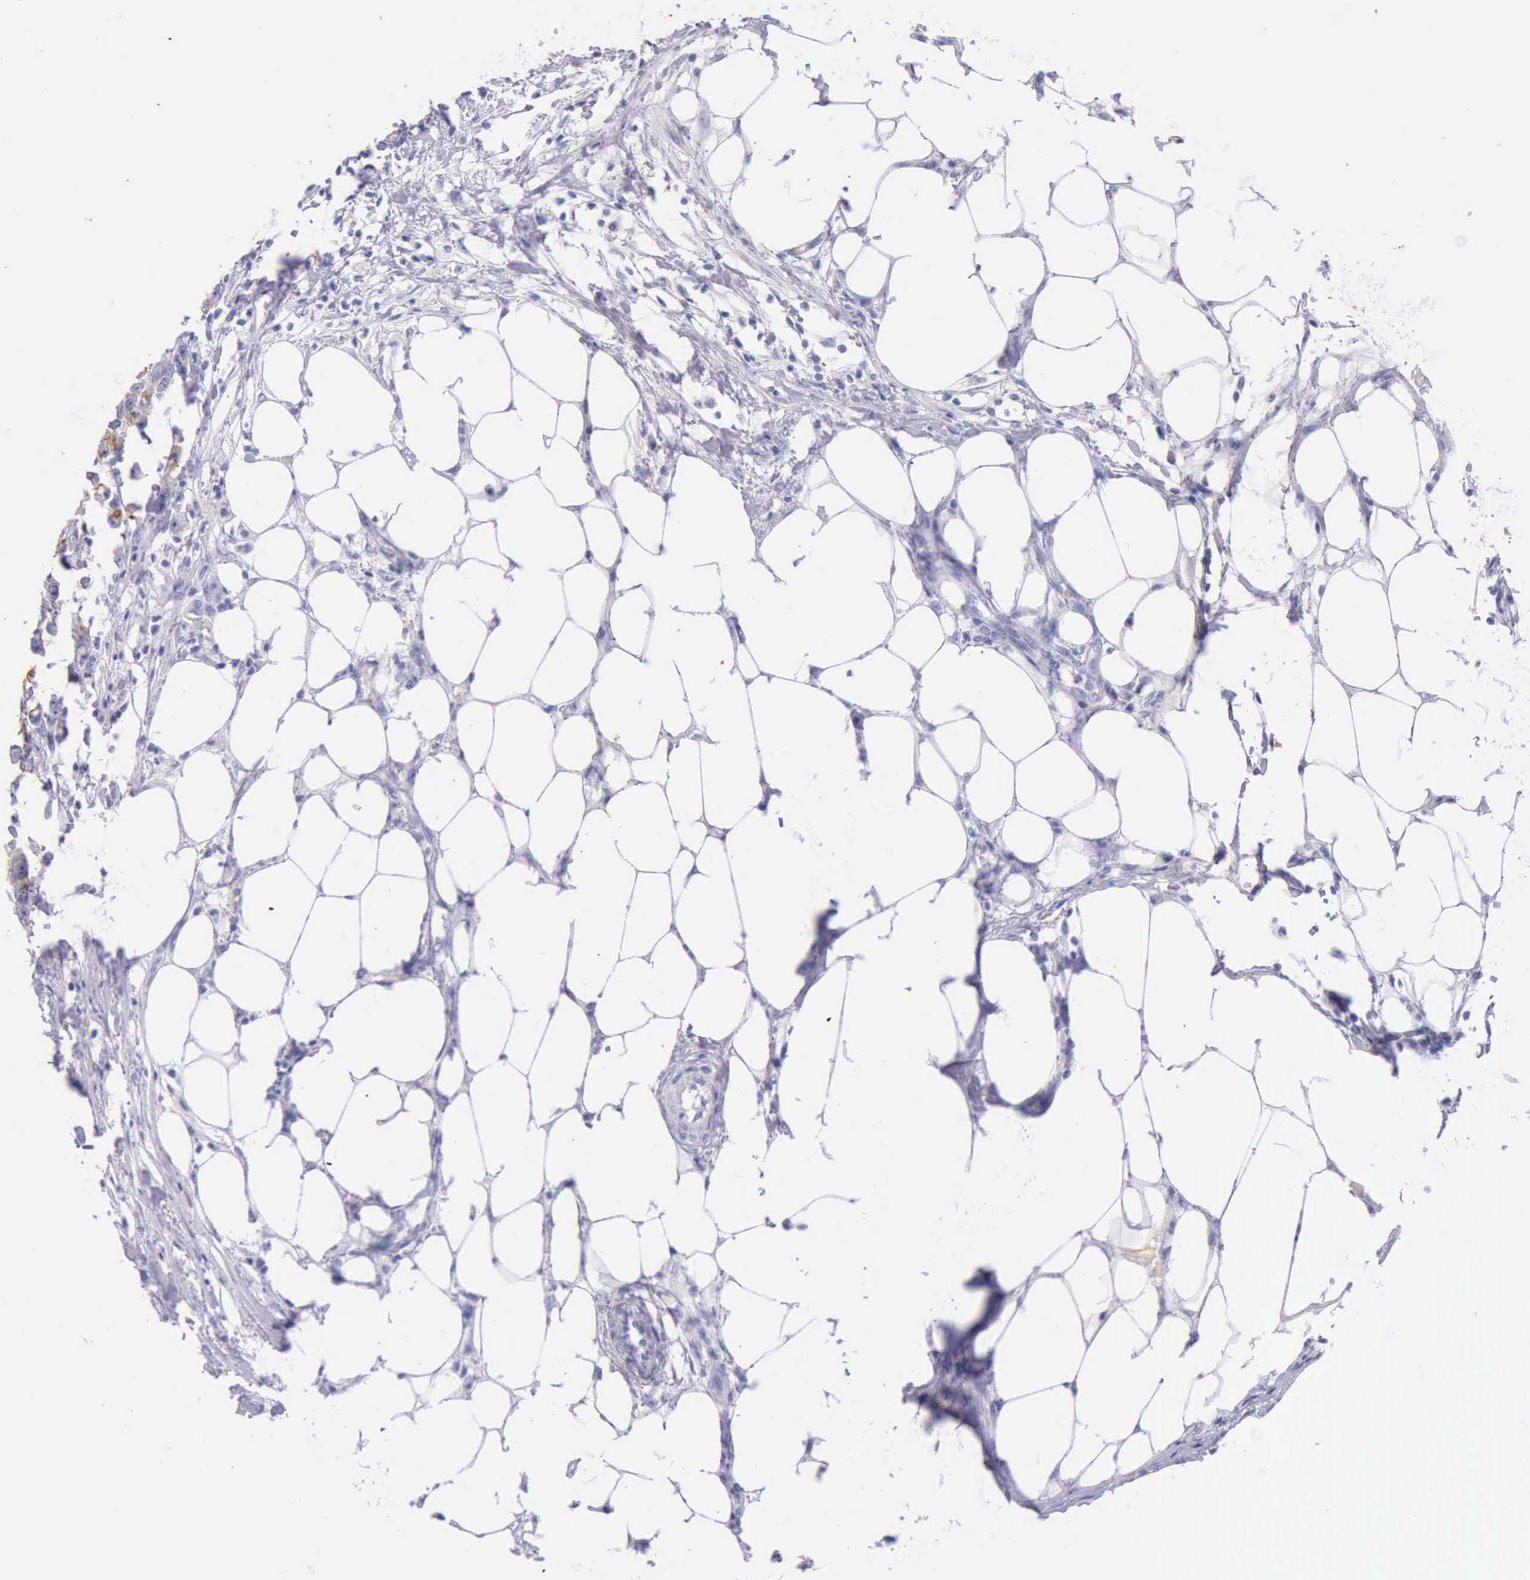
{"staining": {"intensity": "weak", "quantity": "25%-75%", "location": "cytoplasmic/membranous"}, "tissue": "colorectal cancer", "cell_type": "Tumor cells", "image_type": "cancer", "snomed": [{"axis": "morphology", "description": "Adenocarcinoma, NOS"}, {"axis": "topography", "description": "Colon"}], "caption": "DAB immunohistochemical staining of human colorectal cancer reveals weak cytoplasmic/membranous protein staining in approximately 25%-75% of tumor cells. The protein is stained brown, and the nuclei are stained in blue (DAB (3,3'-diaminobenzidine) IHC with brightfield microscopy, high magnification).", "gene": "KRT8", "patient": {"sex": "female", "age": 86}}